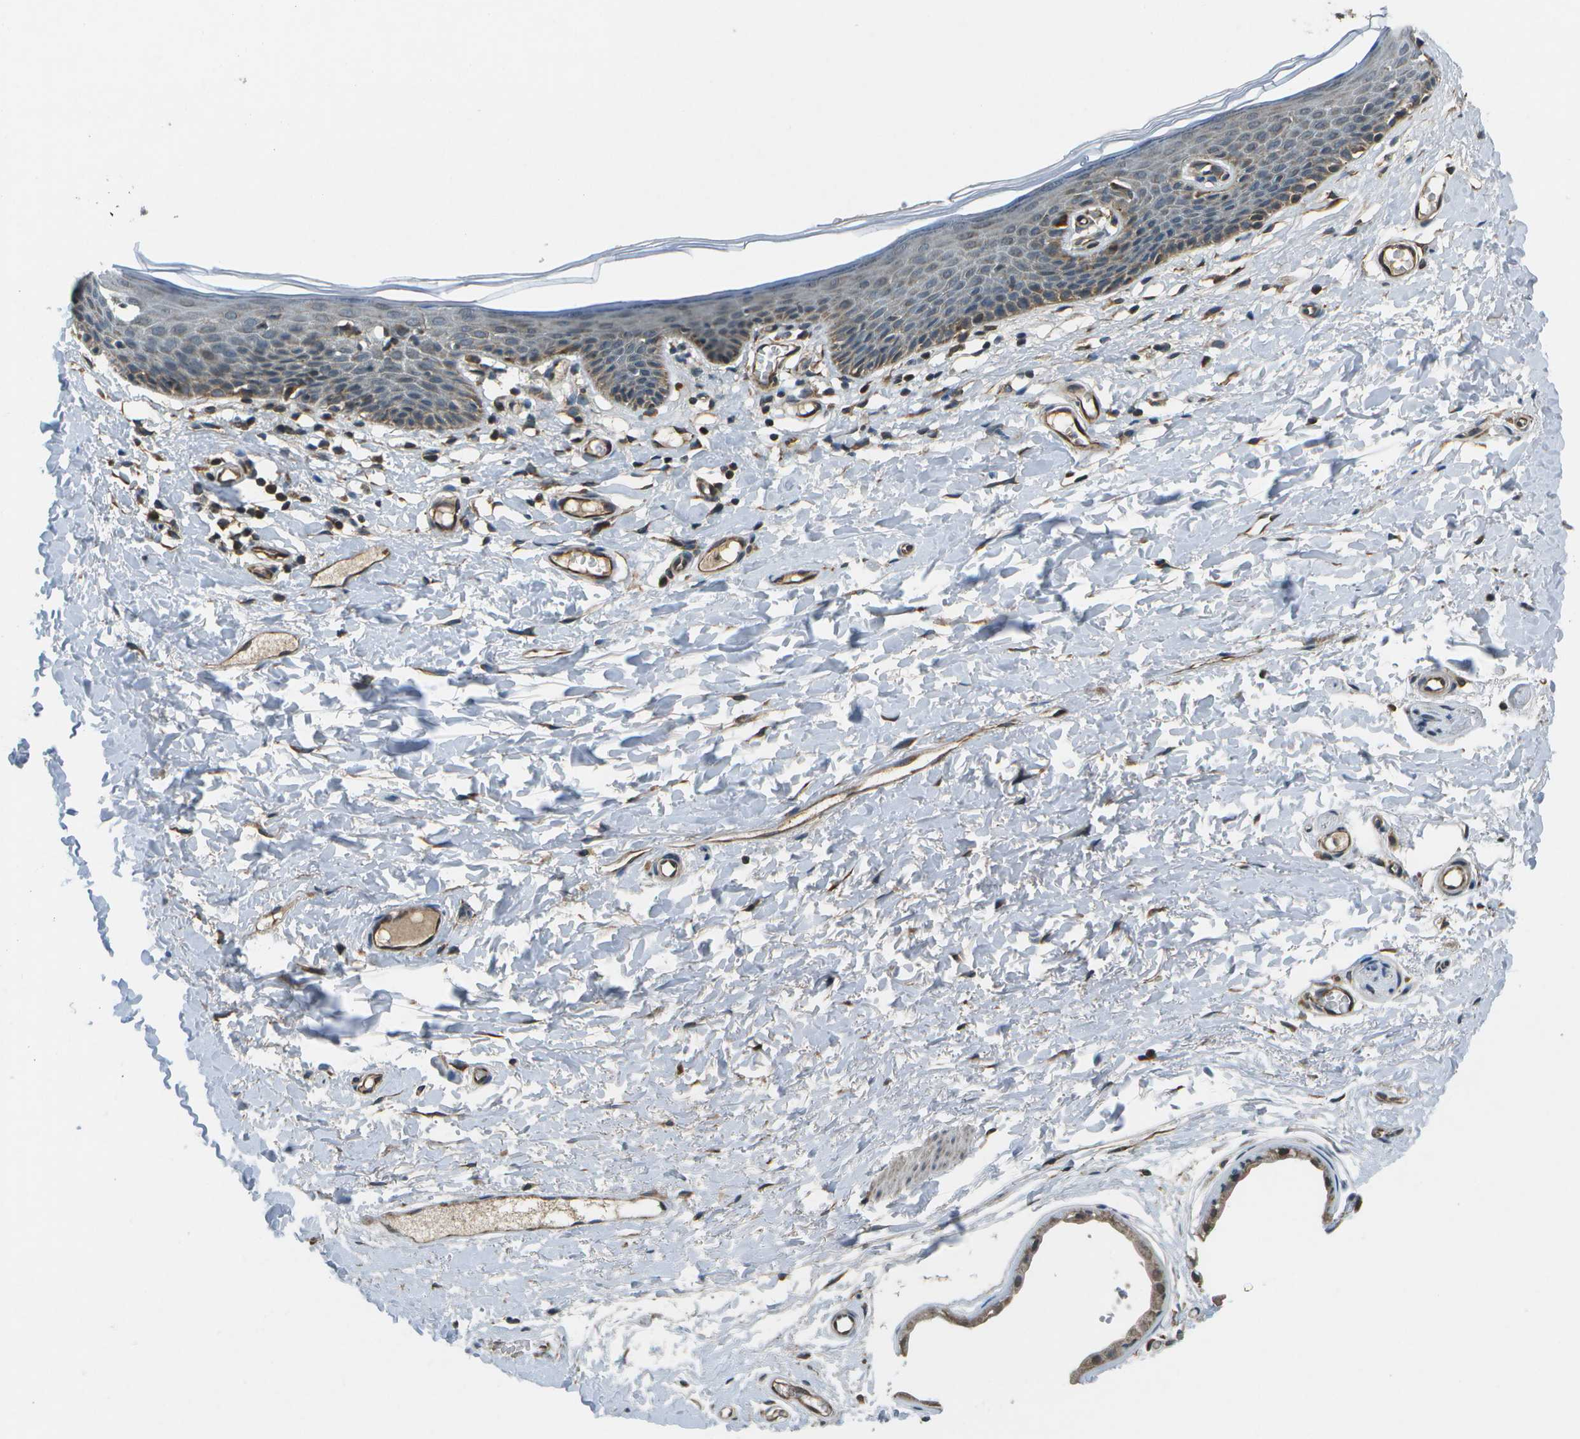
{"staining": {"intensity": "moderate", "quantity": "<25%", "location": "cytoplasmic/membranous,nuclear"}, "tissue": "skin", "cell_type": "Epidermal cells", "image_type": "normal", "snomed": [{"axis": "morphology", "description": "Normal tissue, NOS"}, {"axis": "topography", "description": "Vulva"}], "caption": "A low amount of moderate cytoplasmic/membranous,nuclear staining is appreciated in about <25% of epidermal cells in benign skin.", "gene": "EIF2AK1", "patient": {"sex": "female", "age": 54}}